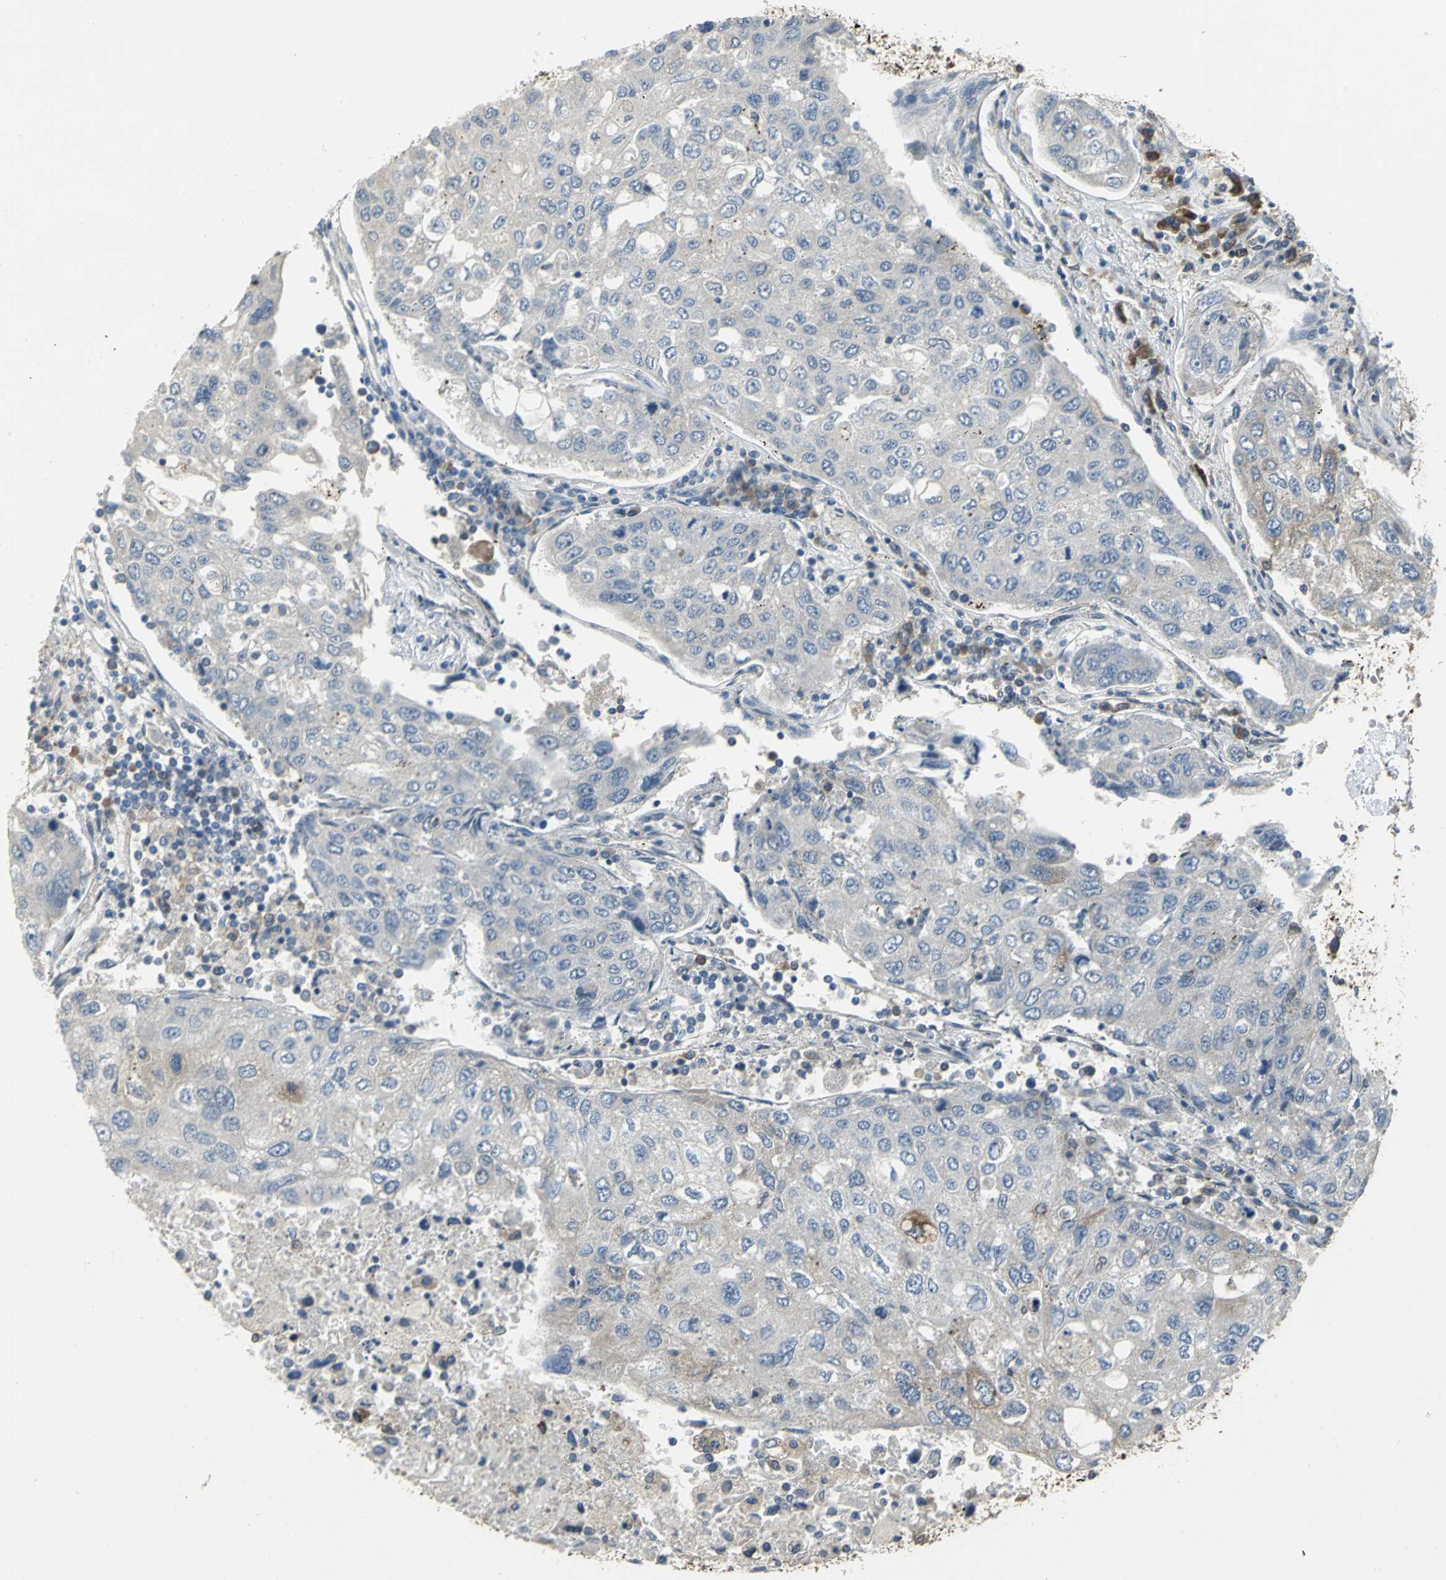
{"staining": {"intensity": "negative", "quantity": "none", "location": "none"}, "tissue": "urothelial cancer", "cell_type": "Tumor cells", "image_type": "cancer", "snomed": [{"axis": "morphology", "description": "Urothelial carcinoma, High grade"}, {"axis": "topography", "description": "Lymph node"}, {"axis": "topography", "description": "Urinary bladder"}], "caption": "This is an immunohistochemistry micrograph of human urothelial cancer. There is no staining in tumor cells.", "gene": "SYVN1", "patient": {"sex": "male", "age": 51}}